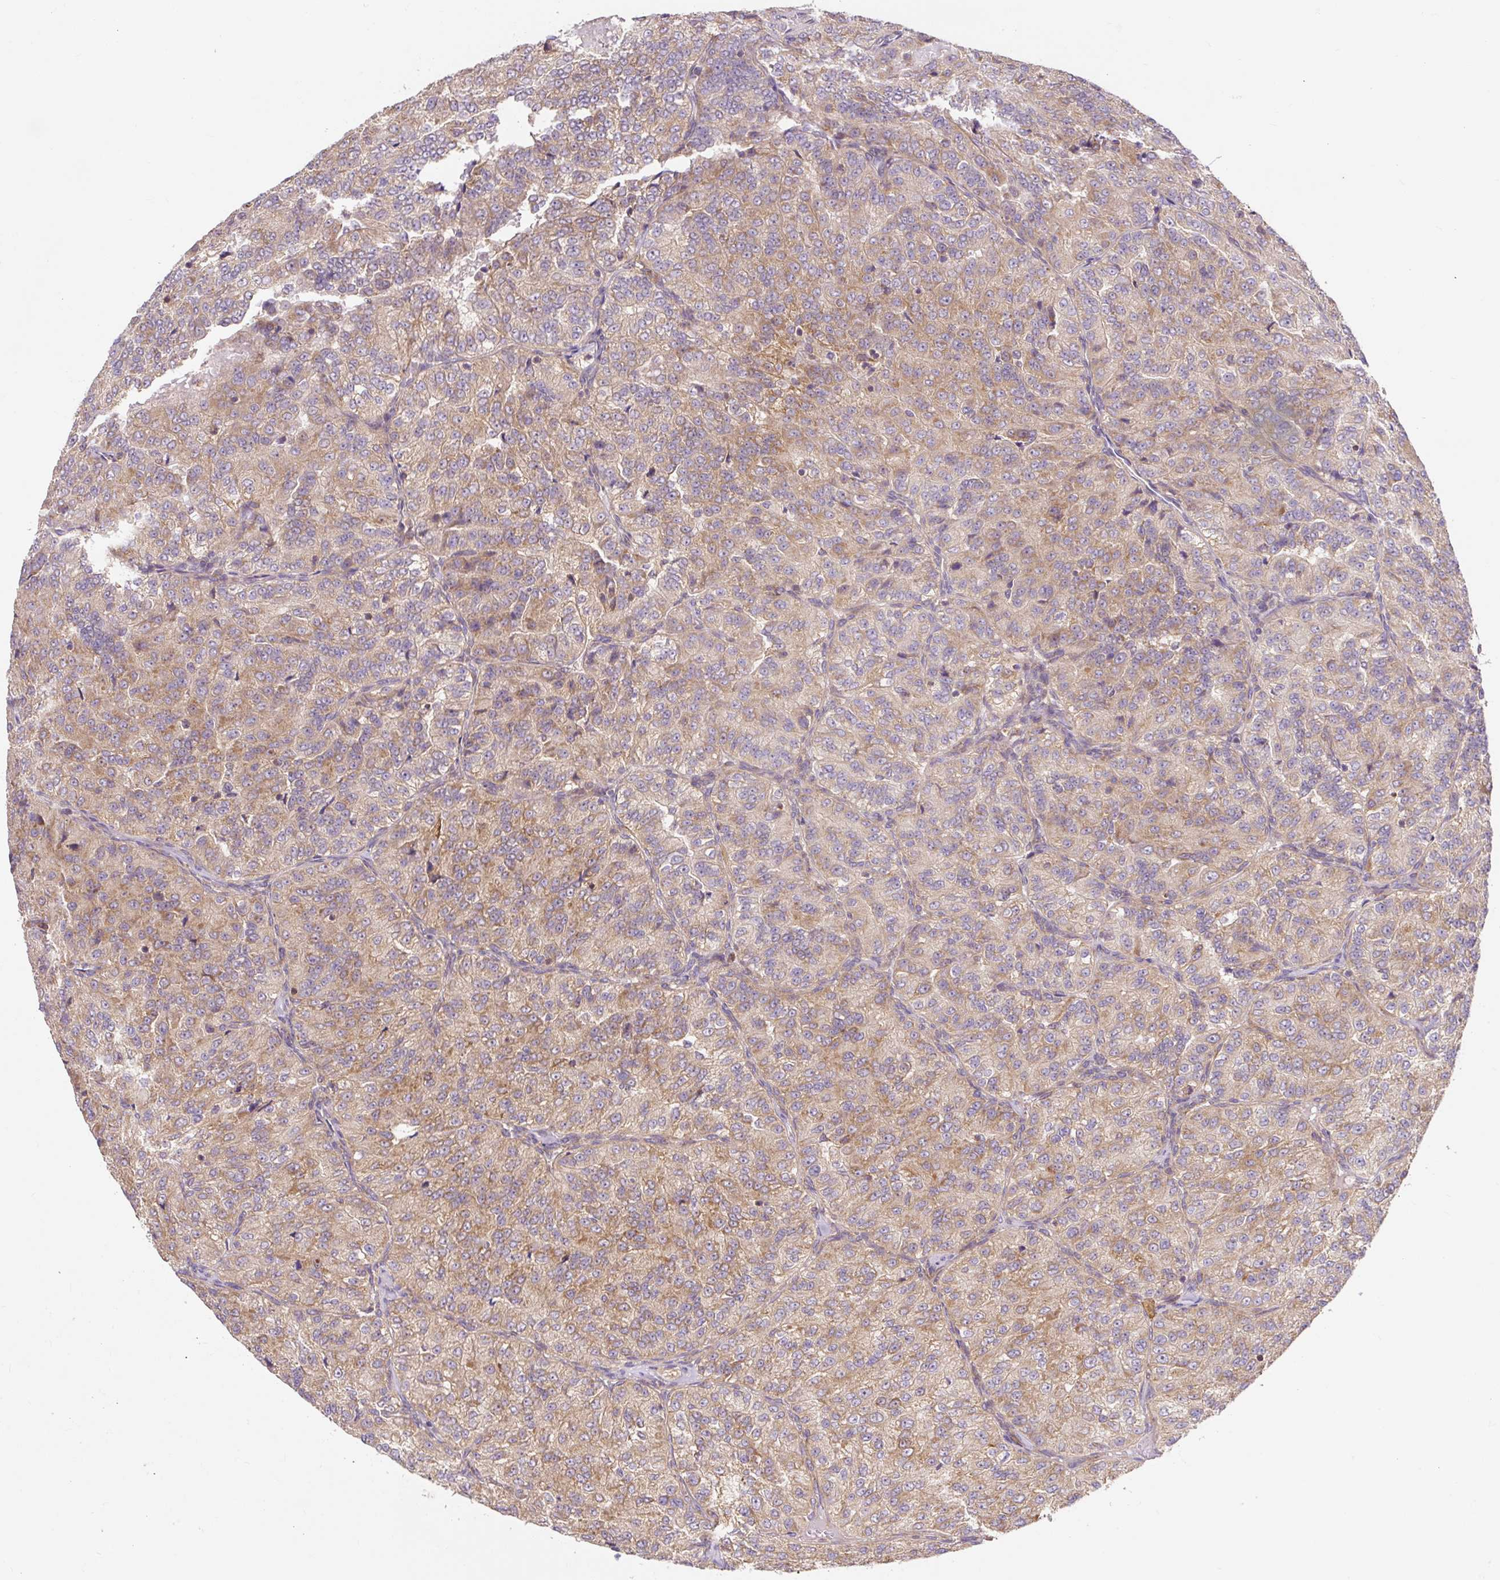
{"staining": {"intensity": "moderate", "quantity": ">75%", "location": "cytoplasmic/membranous"}, "tissue": "renal cancer", "cell_type": "Tumor cells", "image_type": "cancer", "snomed": [{"axis": "morphology", "description": "Adenocarcinoma, NOS"}, {"axis": "topography", "description": "Kidney"}], "caption": "Protein staining reveals moderate cytoplasmic/membranous staining in about >75% of tumor cells in renal cancer (adenocarcinoma). Nuclei are stained in blue.", "gene": "TRIAP1", "patient": {"sex": "female", "age": 63}}